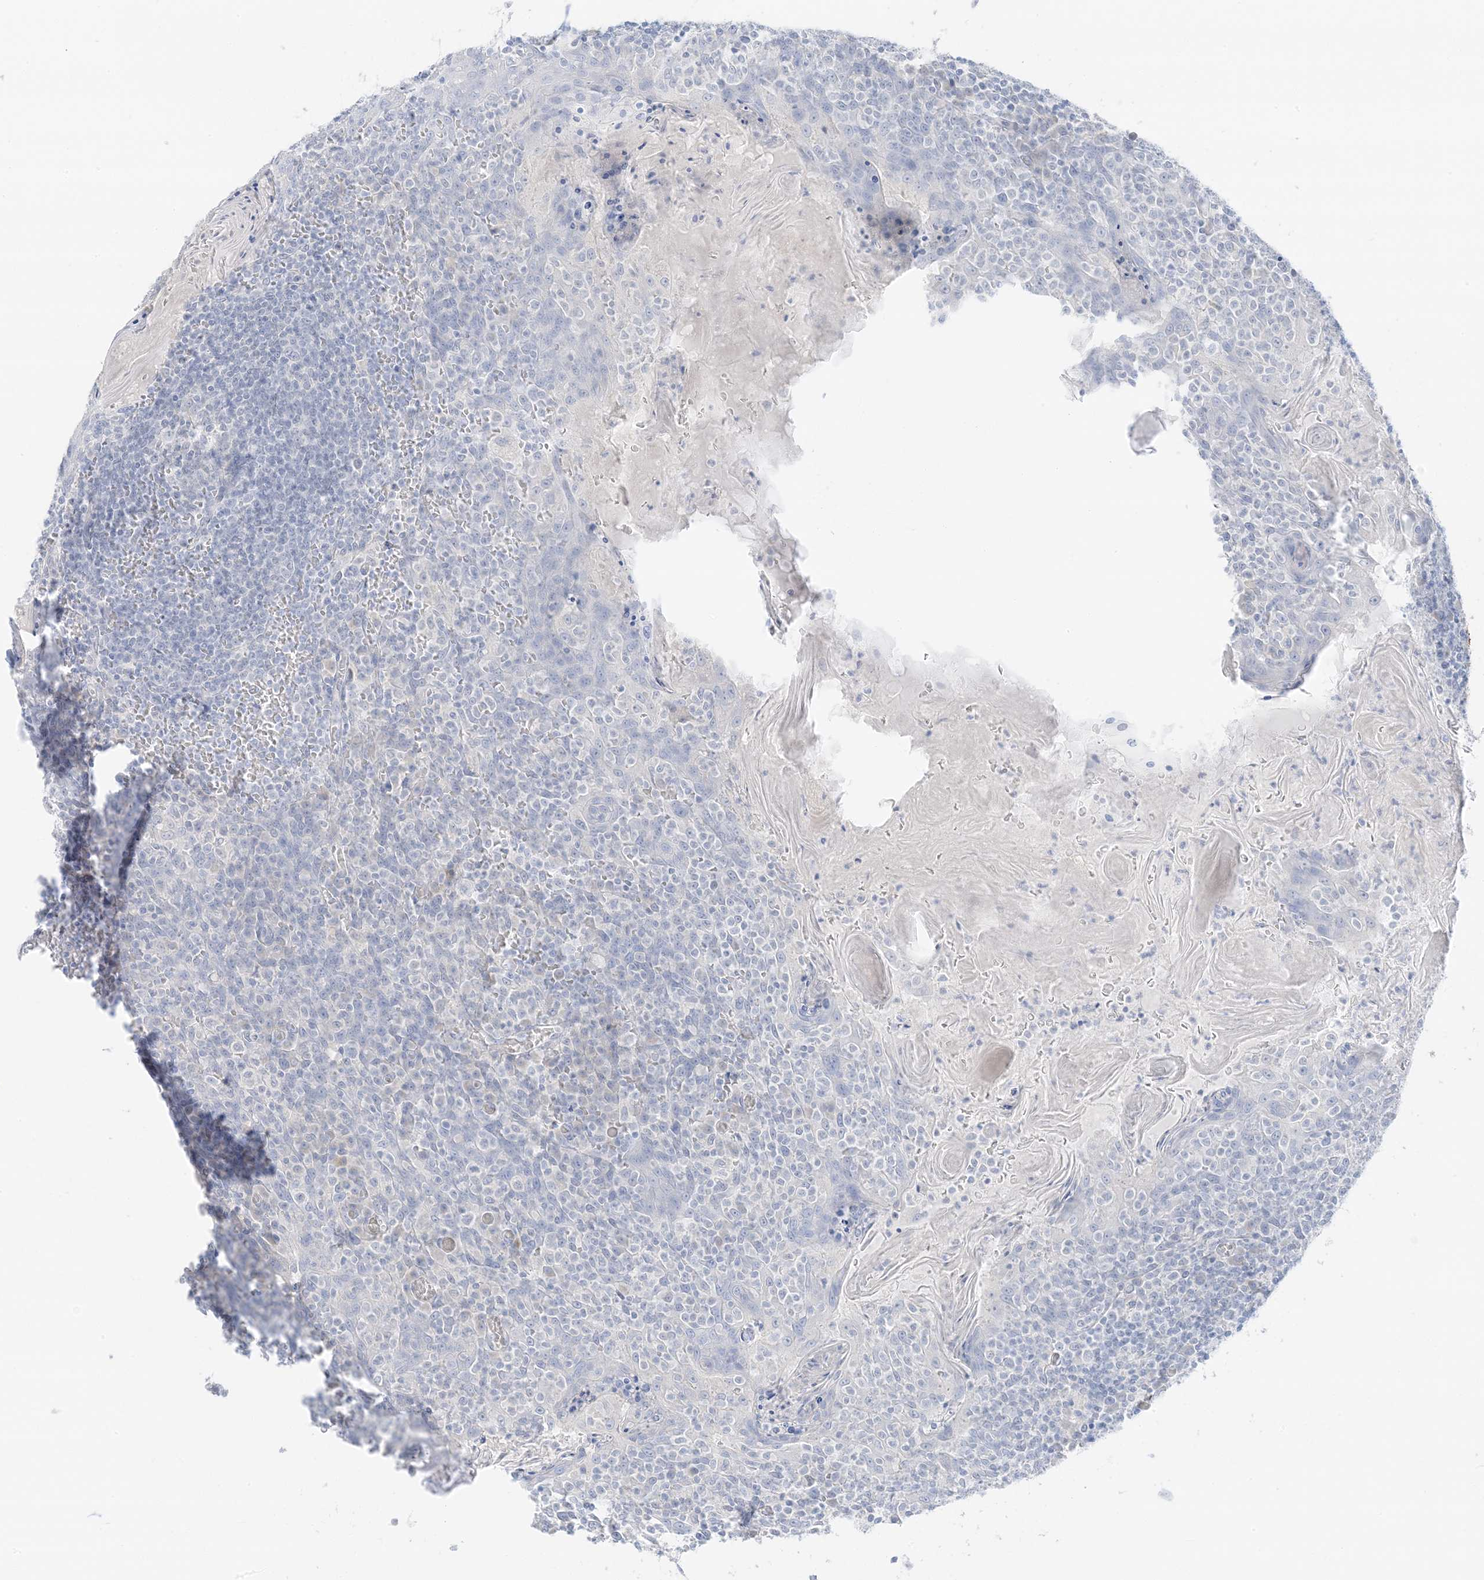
{"staining": {"intensity": "negative", "quantity": "none", "location": "none"}, "tissue": "tonsil", "cell_type": "Germinal center cells", "image_type": "normal", "snomed": [{"axis": "morphology", "description": "Normal tissue, NOS"}, {"axis": "topography", "description": "Tonsil"}], "caption": "Human tonsil stained for a protein using immunohistochemistry exhibits no staining in germinal center cells.", "gene": "SLC22A13", "patient": {"sex": "female", "age": 19}}